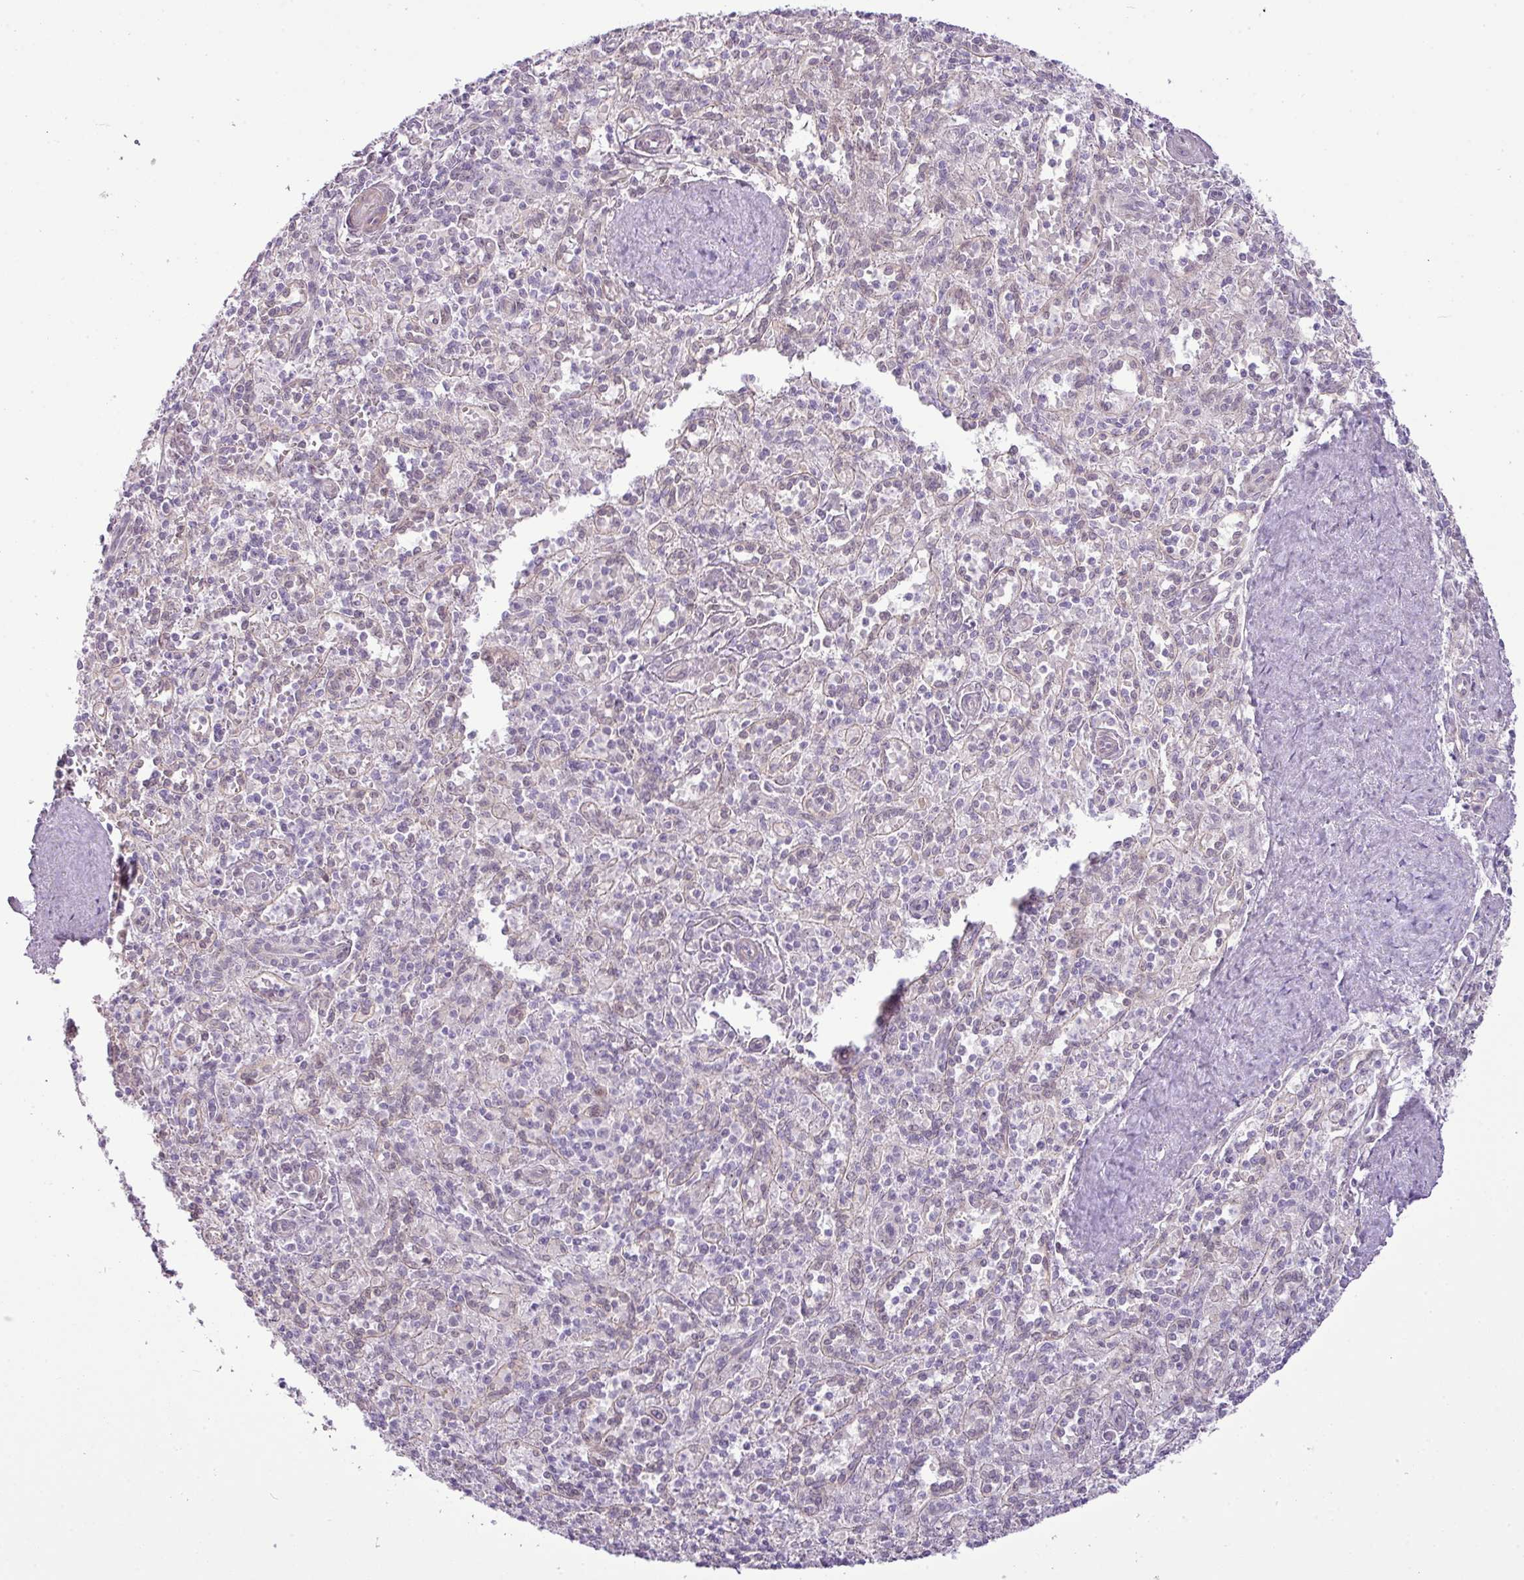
{"staining": {"intensity": "negative", "quantity": "none", "location": "none"}, "tissue": "spleen", "cell_type": "Cells in red pulp", "image_type": "normal", "snomed": [{"axis": "morphology", "description": "Normal tissue, NOS"}, {"axis": "topography", "description": "Spleen"}], "caption": "Spleen stained for a protein using IHC shows no expression cells in red pulp.", "gene": "MAK16", "patient": {"sex": "female", "age": 70}}